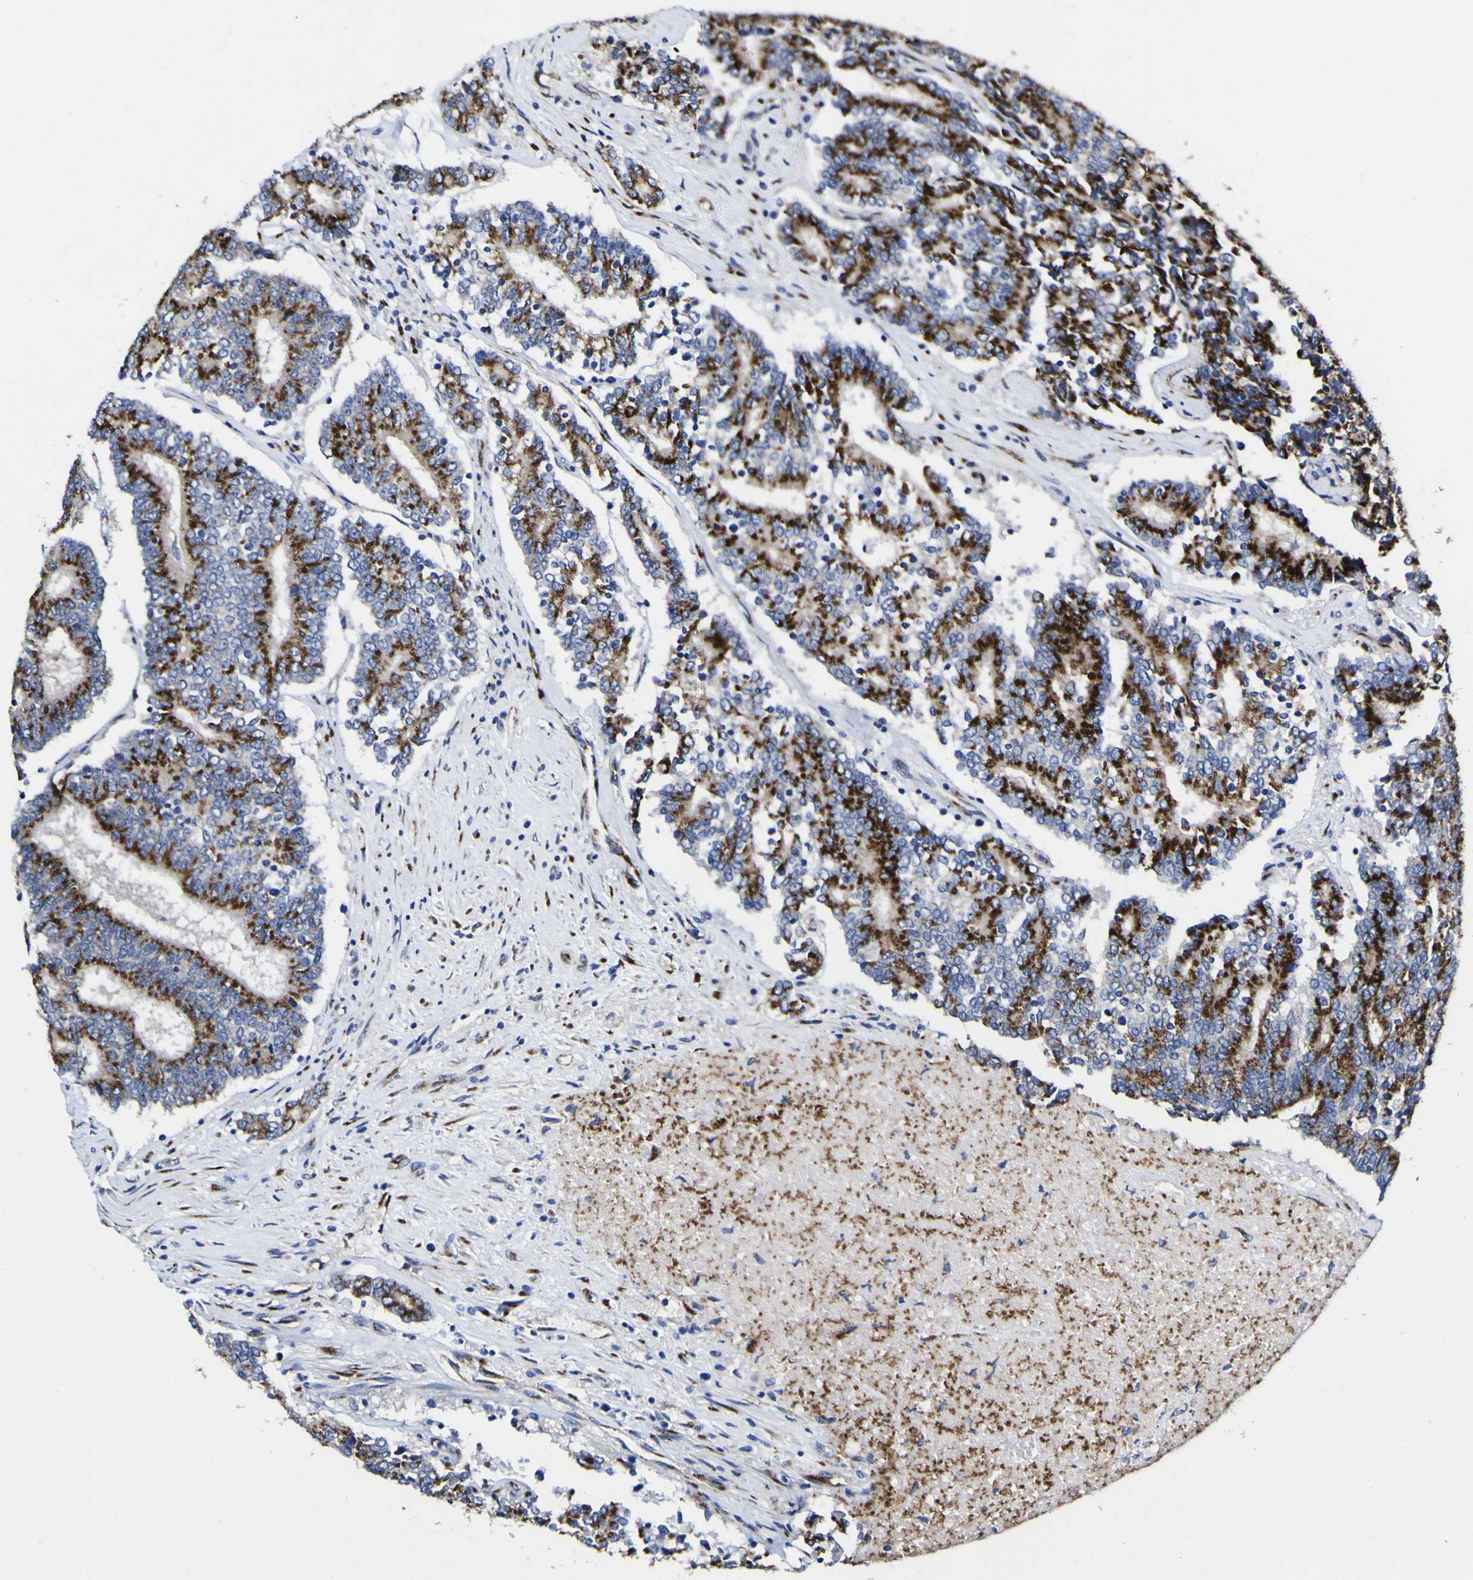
{"staining": {"intensity": "strong", "quantity": ">75%", "location": "cytoplasmic/membranous"}, "tissue": "prostate cancer", "cell_type": "Tumor cells", "image_type": "cancer", "snomed": [{"axis": "morphology", "description": "Normal tissue, NOS"}, {"axis": "morphology", "description": "Adenocarcinoma, High grade"}, {"axis": "topography", "description": "Prostate"}, {"axis": "topography", "description": "Seminal veicle"}], "caption": "Strong cytoplasmic/membranous protein positivity is present in about >75% of tumor cells in prostate cancer (high-grade adenocarcinoma).", "gene": "GOLM1", "patient": {"sex": "male", "age": 55}}